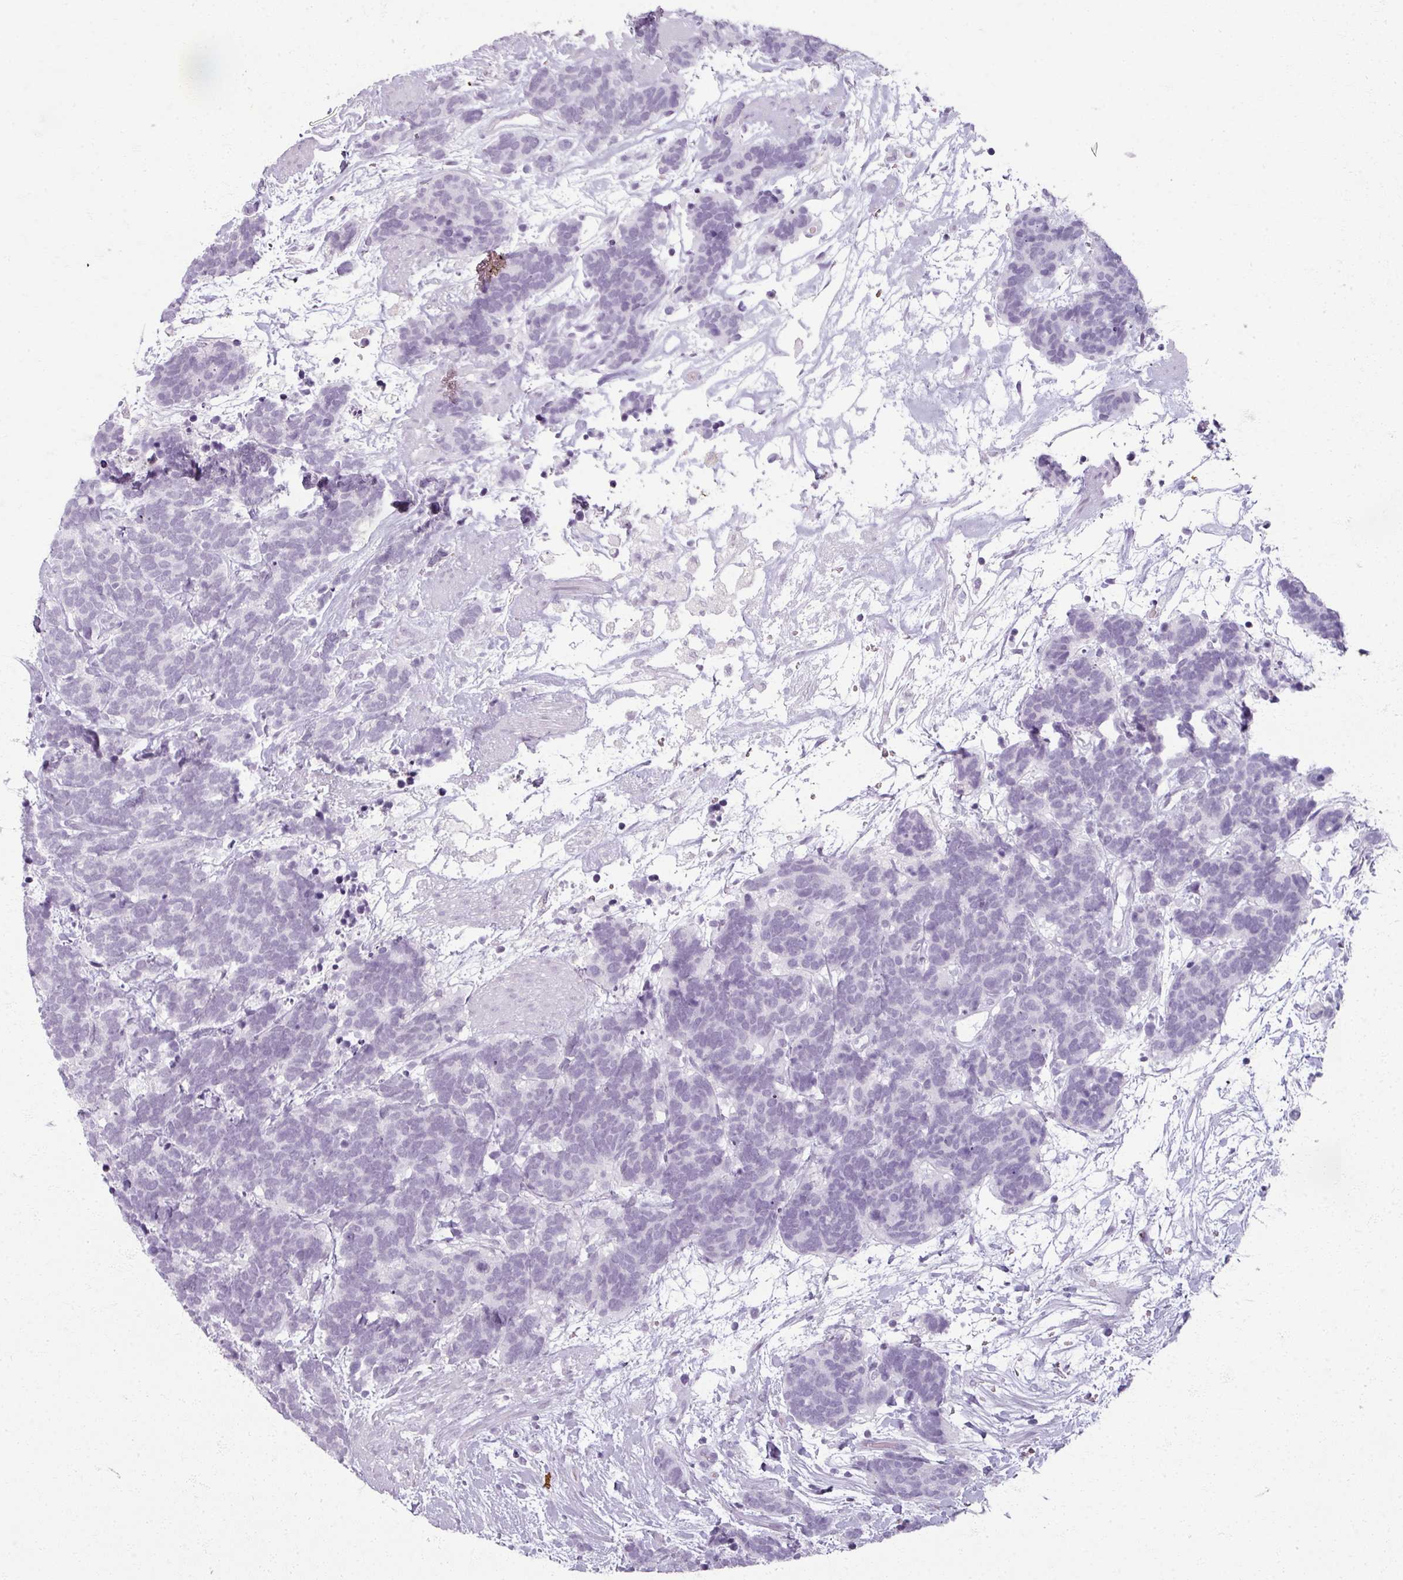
{"staining": {"intensity": "negative", "quantity": "none", "location": "none"}, "tissue": "carcinoid", "cell_type": "Tumor cells", "image_type": "cancer", "snomed": [{"axis": "morphology", "description": "Carcinoma, NOS"}, {"axis": "morphology", "description": "Carcinoid, malignant, NOS"}, {"axis": "topography", "description": "Prostate"}], "caption": "Protein analysis of carcinoid exhibits no significant positivity in tumor cells.", "gene": "RFPL2", "patient": {"sex": "male", "age": 57}}